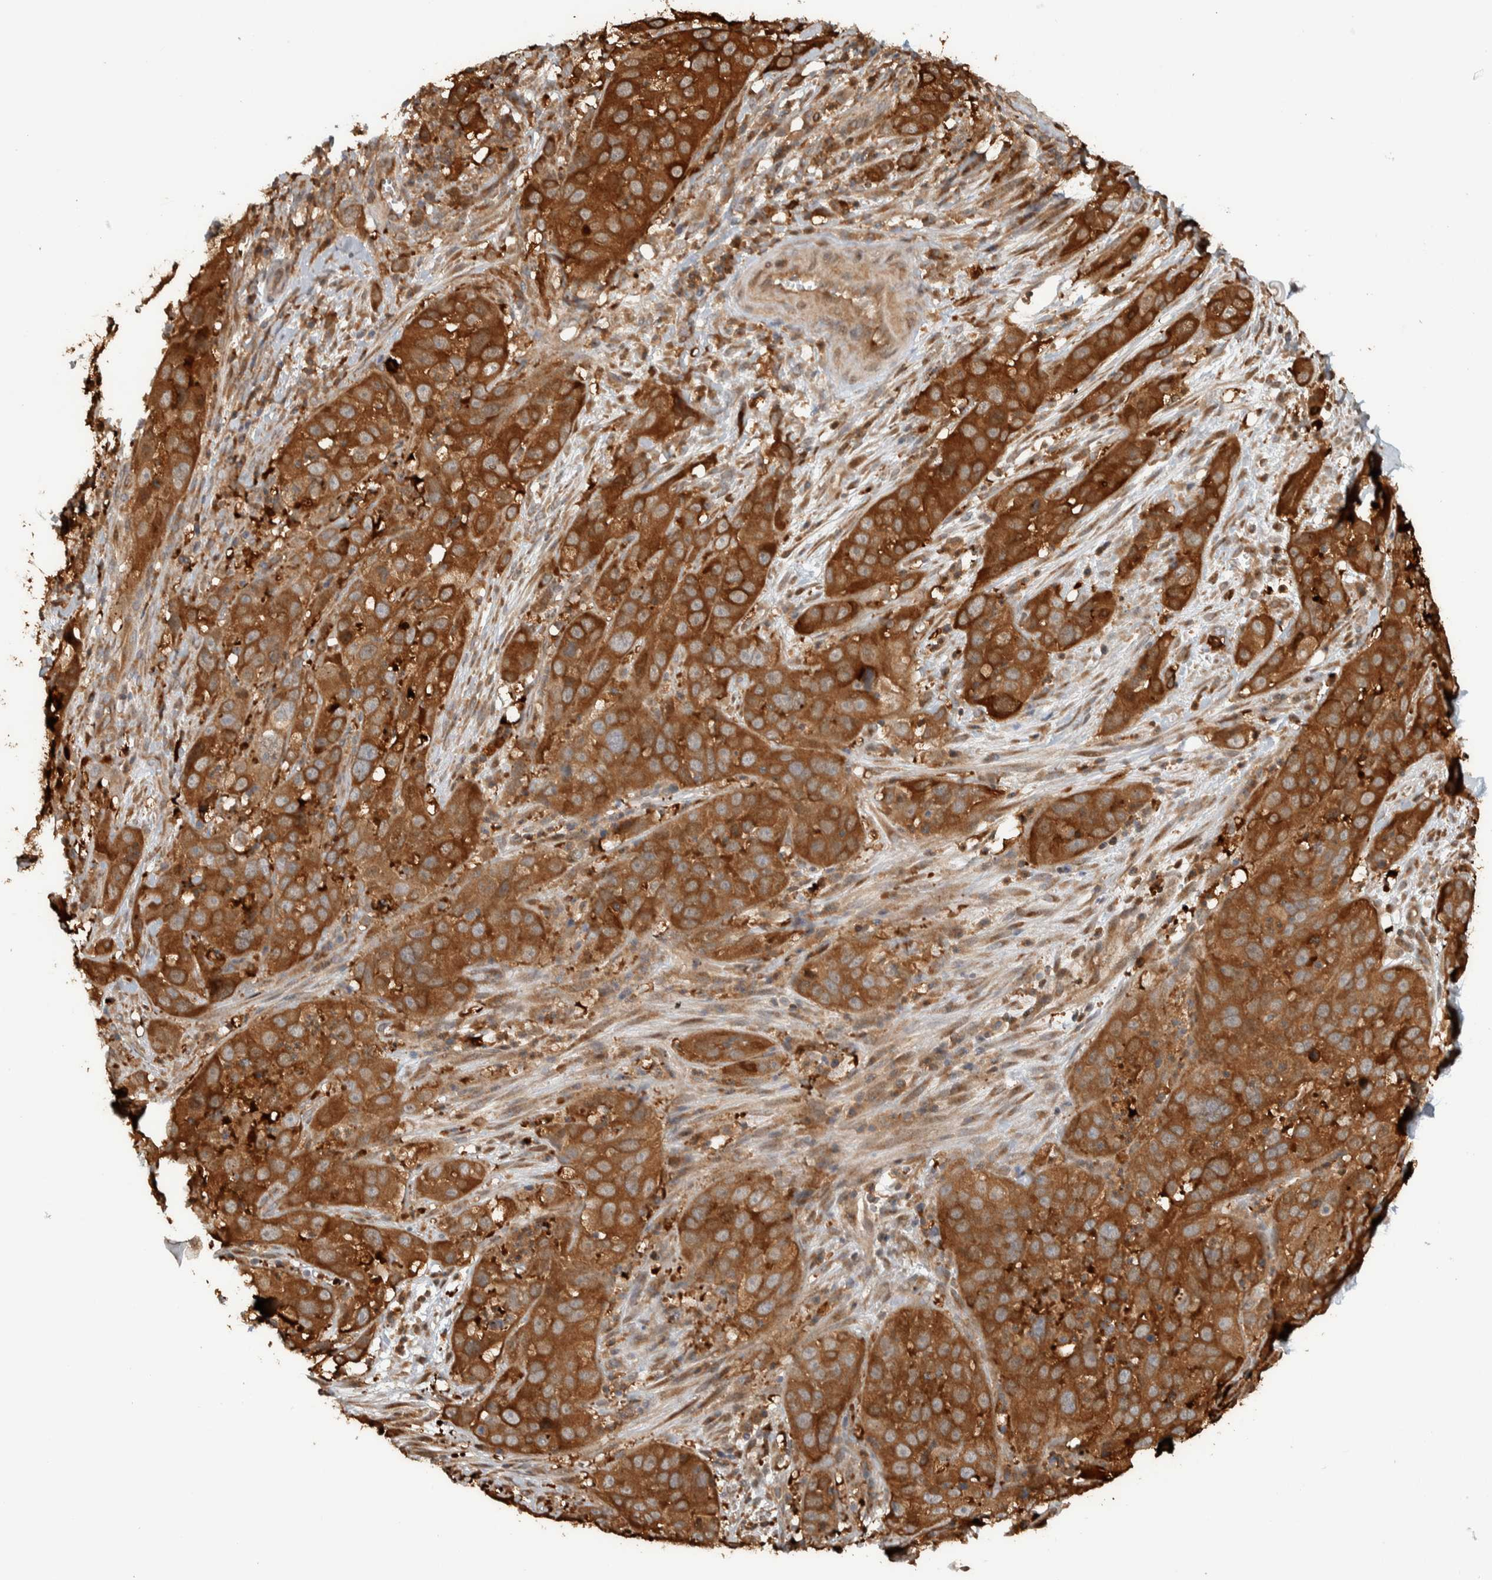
{"staining": {"intensity": "strong", "quantity": ">75%", "location": "cytoplasmic/membranous"}, "tissue": "cervical cancer", "cell_type": "Tumor cells", "image_type": "cancer", "snomed": [{"axis": "morphology", "description": "Squamous cell carcinoma, NOS"}, {"axis": "topography", "description": "Cervix"}], "caption": "An image of human cervical squamous cell carcinoma stained for a protein demonstrates strong cytoplasmic/membranous brown staining in tumor cells. (DAB (3,3'-diaminobenzidine) IHC, brown staining for protein, blue staining for nuclei).", "gene": "CNTROB", "patient": {"sex": "female", "age": 32}}